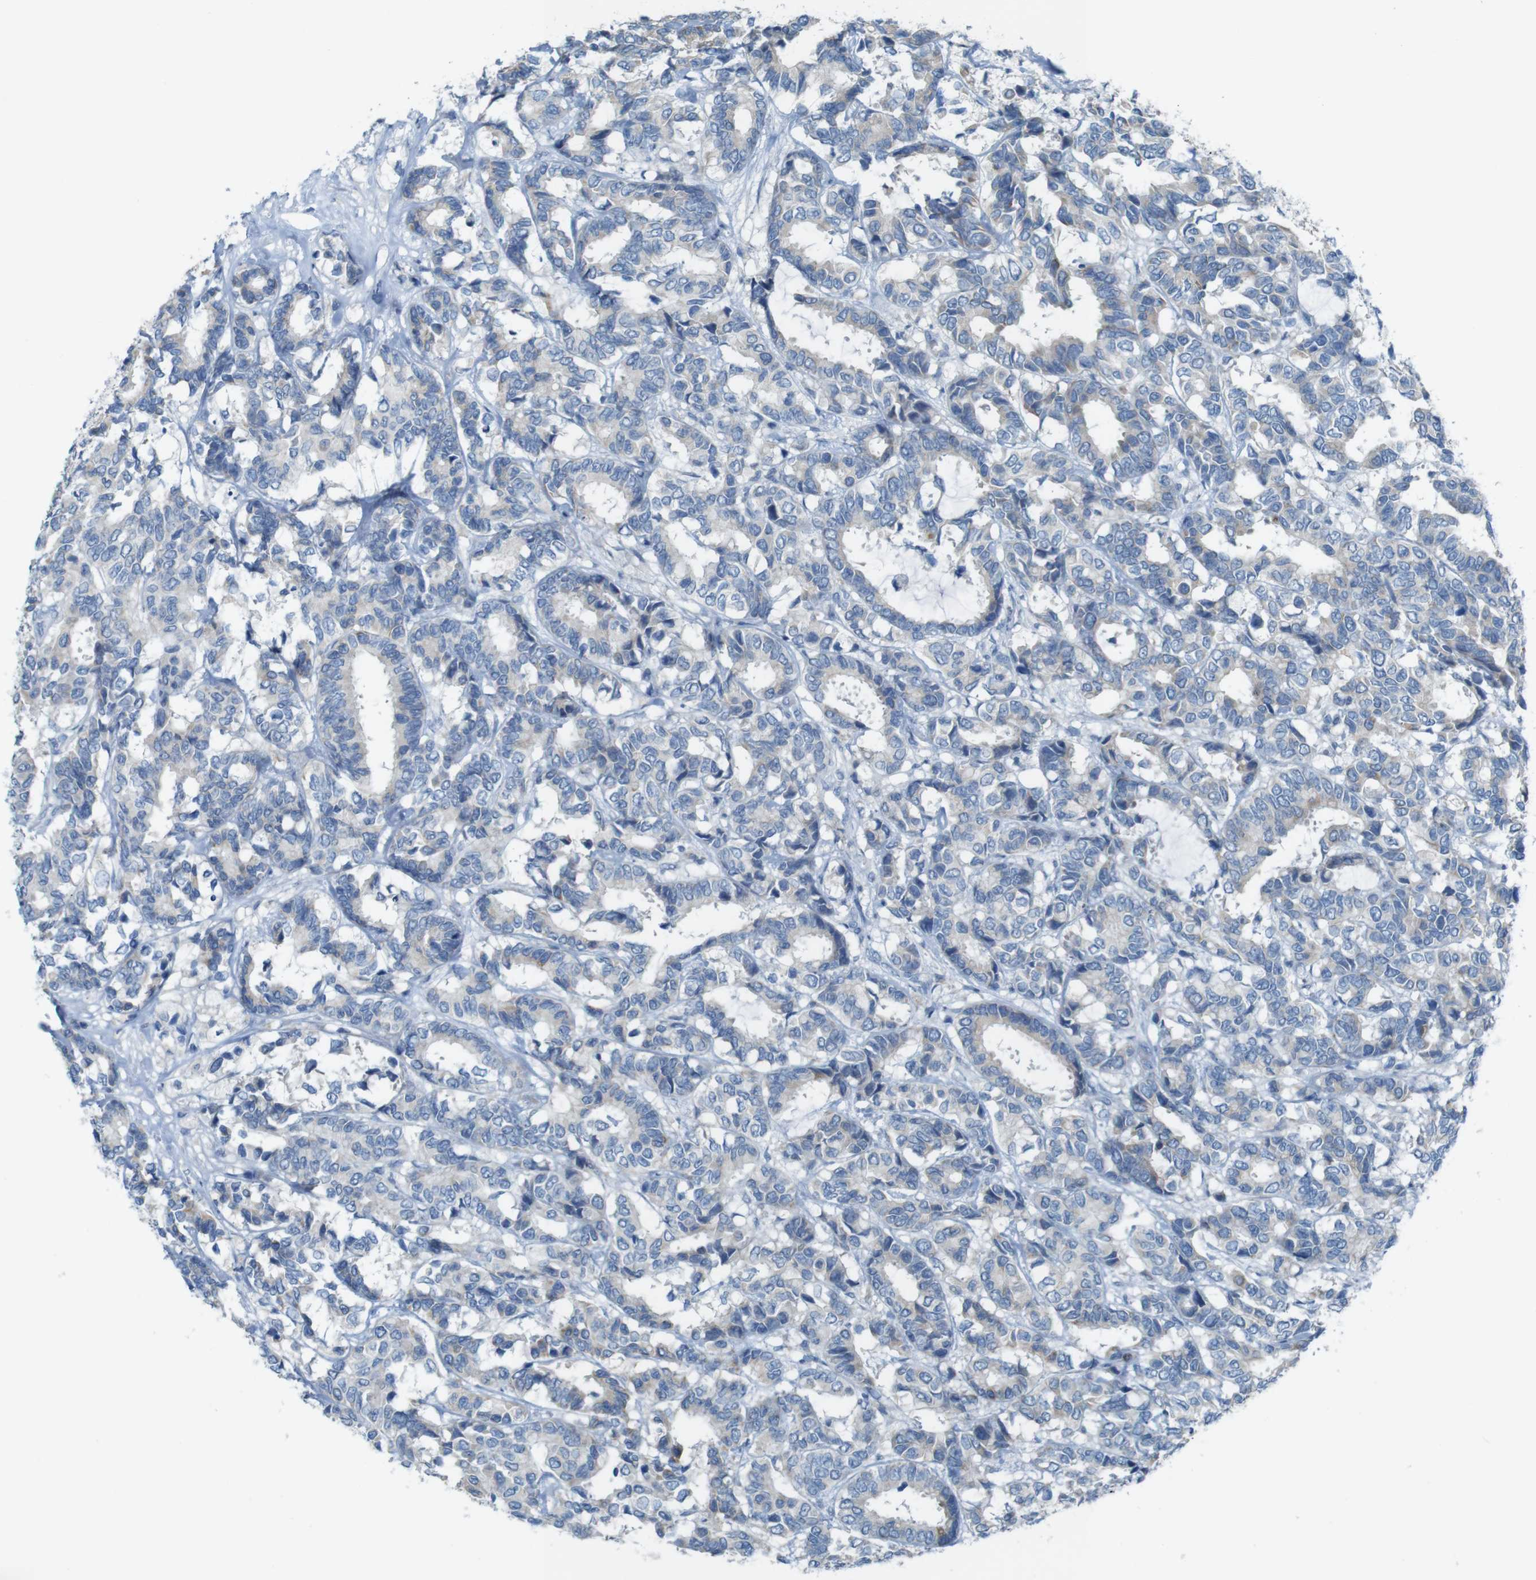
{"staining": {"intensity": "weak", "quantity": "<25%", "location": "cytoplasmic/membranous"}, "tissue": "breast cancer", "cell_type": "Tumor cells", "image_type": "cancer", "snomed": [{"axis": "morphology", "description": "Duct carcinoma"}, {"axis": "topography", "description": "Breast"}], "caption": "Breast invasive ductal carcinoma stained for a protein using IHC demonstrates no positivity tumor cells.", "gene": "MOGAT3", "patient": {"sex": "female", "age": 87}}